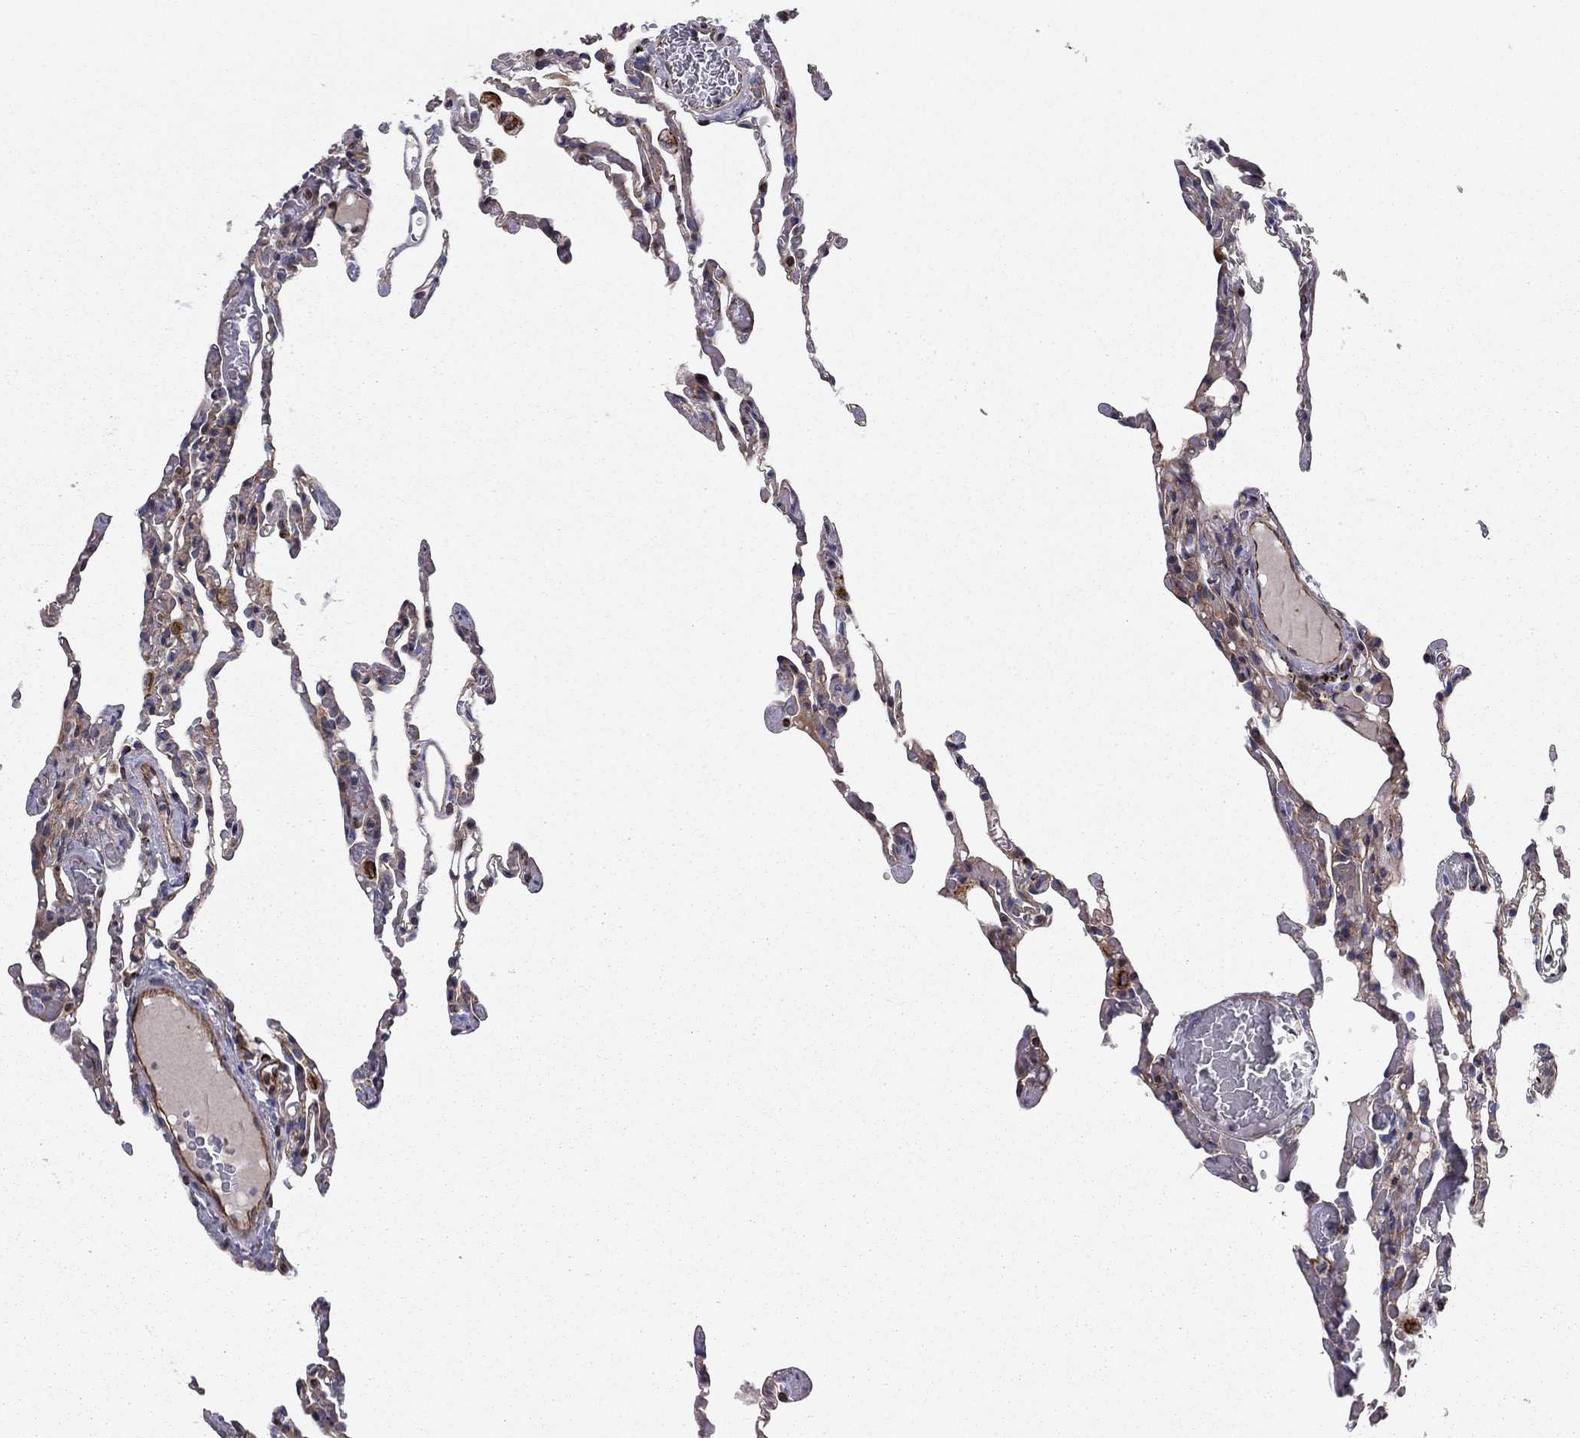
{"staining": {"intensity": "negative", "quantity": "none", "location": "none"}, "tissue": "lung", "cell_type": "Alveolar cells", "image_type": "normal", "snomed": [{"axis": "morphology", "description": "Normal tissue, NOS"}, {"axis": "topography", "description": "Lung"}], "caption": "The image reveals no staining of alveolar cells in normal lung. (DAB (3,3'-diaminobenzidine) IHC with hematoxylin counter stain).", "gene": "CLSTN1", "patient": {"sex": "female", "age": 43}}